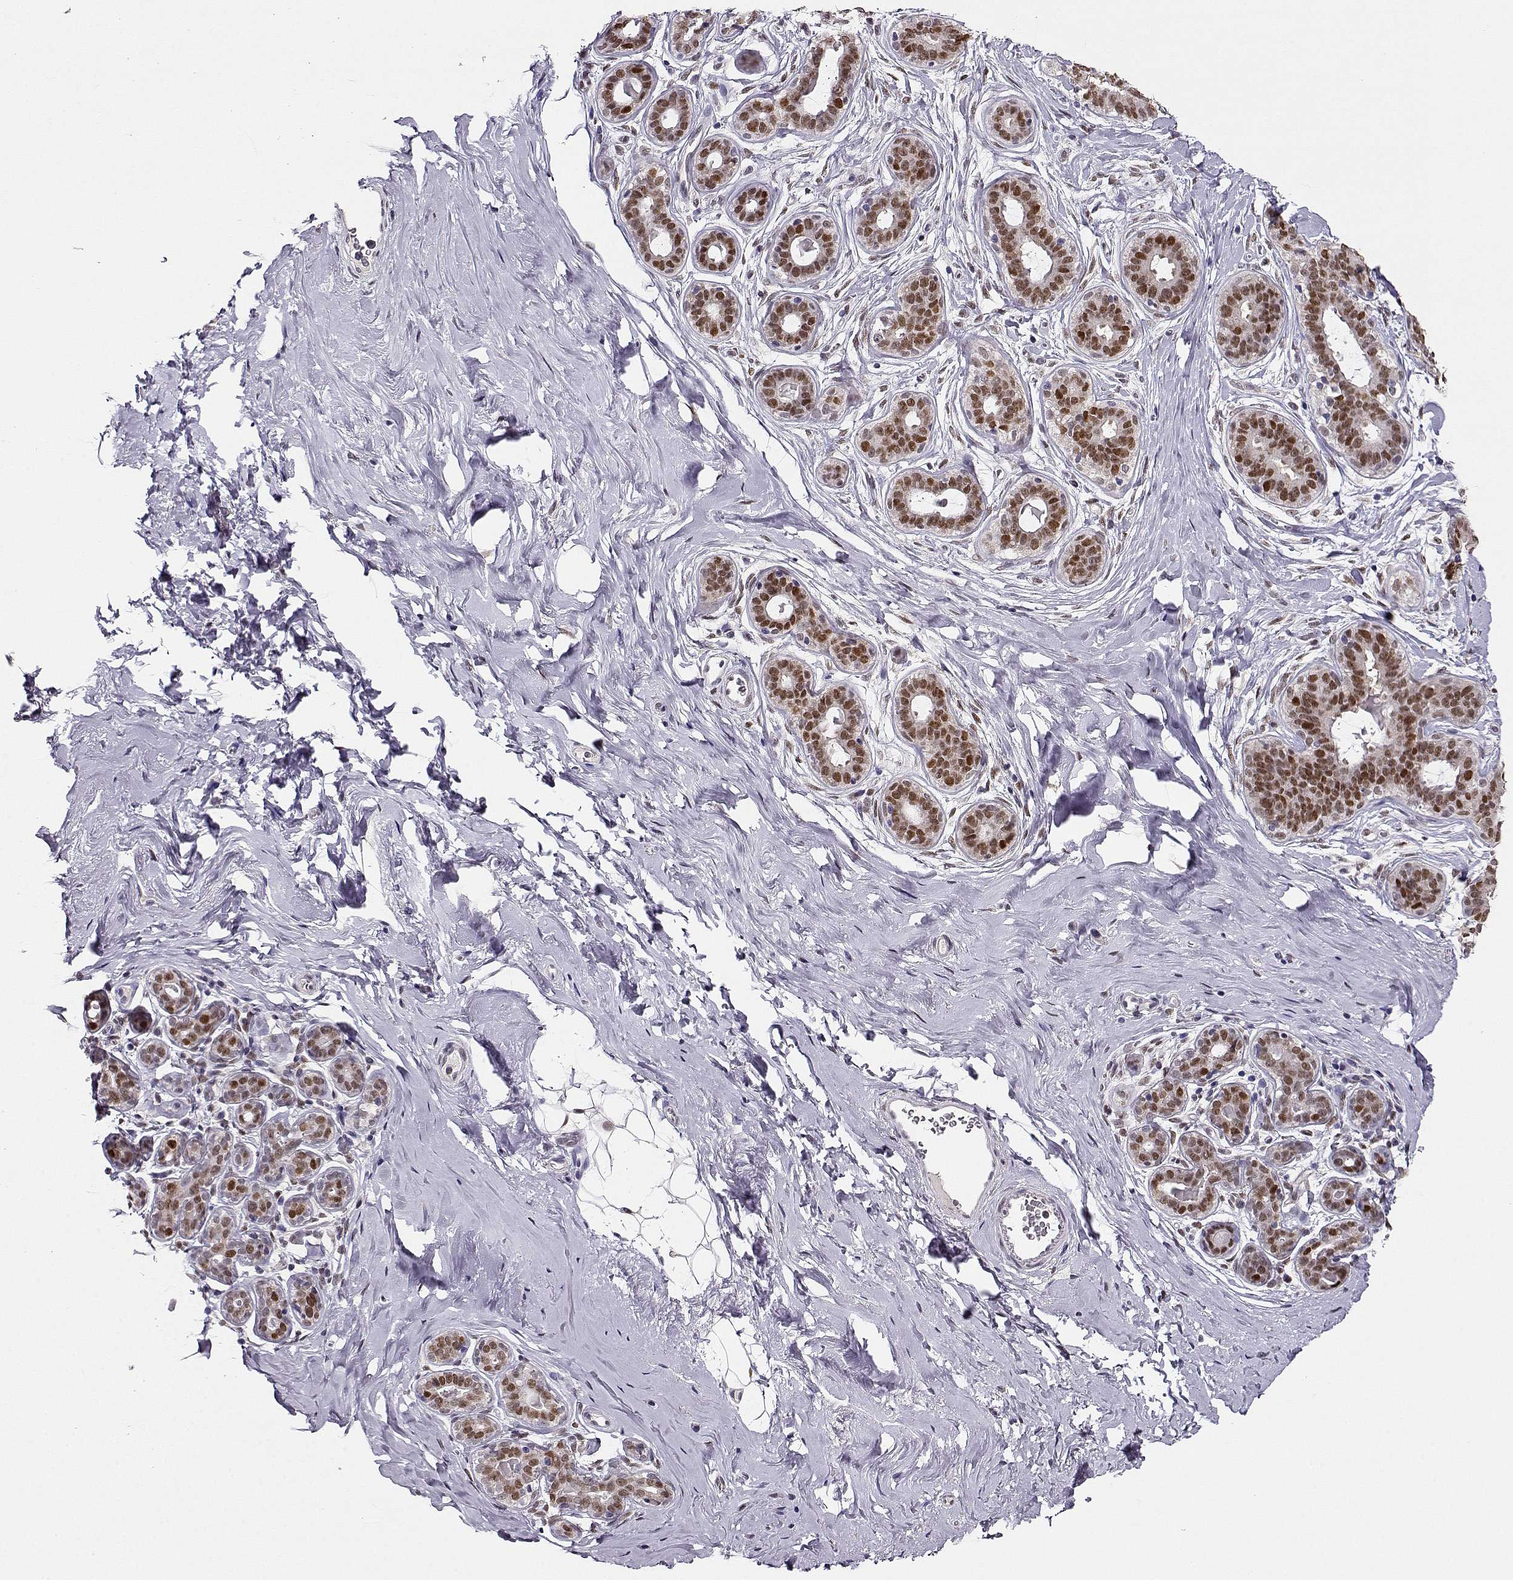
{"staining": {"intensity": "weak", "quantity": "<25%", "location": "nuclear"}, "tissue": "breast", "cell_type": "Adipocytes", "image_type": "normal", "snomed": [{"axis": "morphology", "description": "Normal tissue, NOS"}, {"axis": "topography", "description": "Skin"}, {"axis": "topography", "description": "Breast"}], "caption": "DAB immunohistochemical staining of benign human breast exhibits no significant positivity in adipocytes.", "gene": "POLI", "patient": {"sex": "female", "age": 43}}